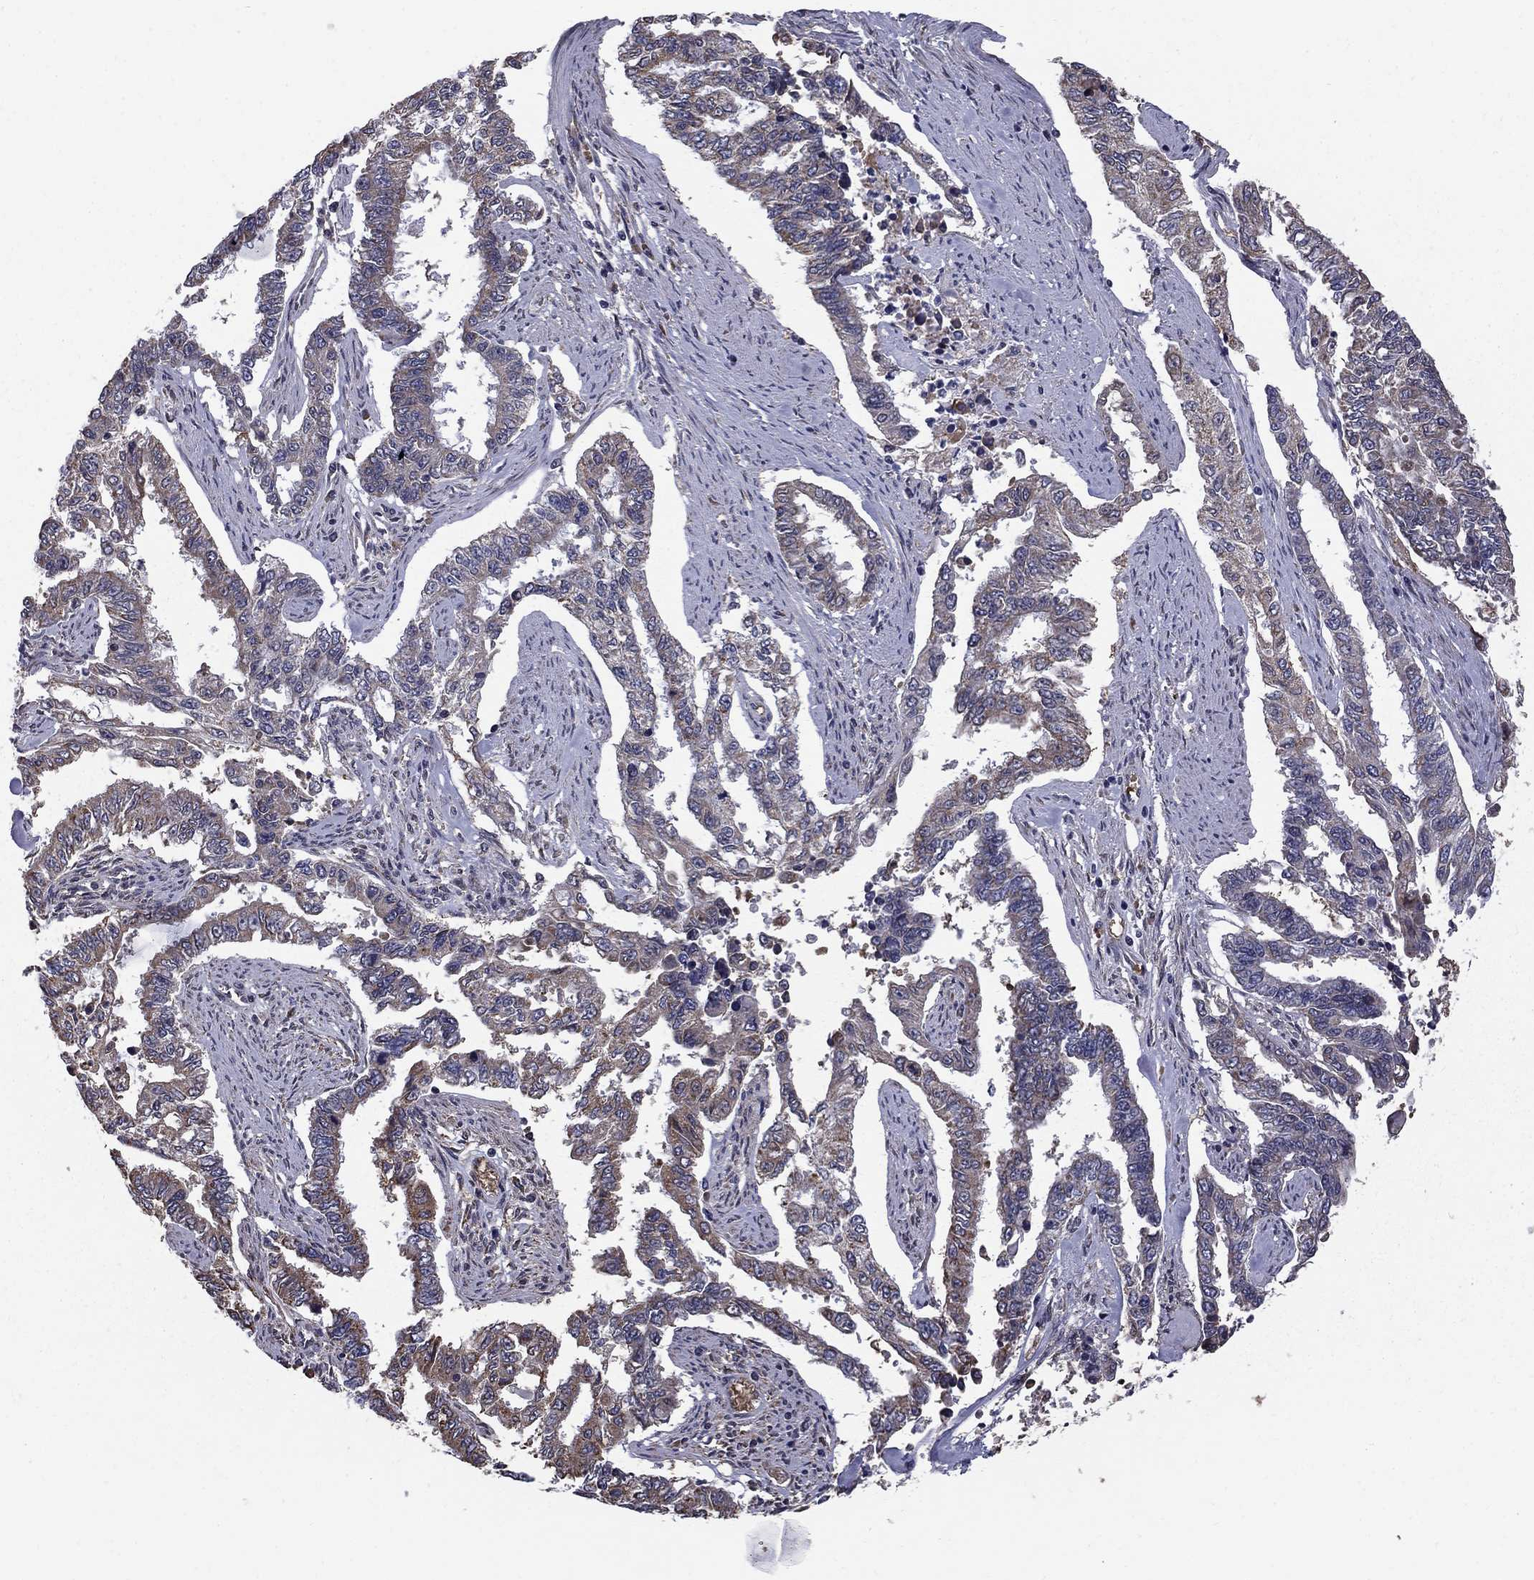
{"staining": {"intensity": "weak", "quantity": "<25%", "location": "cytoplasmic/membranous"}, "tissue": "endometrial cancer", "cell_type": "Tumor cells", "image_type": "cancer", "snomed": [{"axis": "morphology", "description": "Adenocarcinoma, NOS"}, {"axis": "topography", "description": "Uterus"}], "caption": "The IHC image has no significant expression in tumor cells of endometrial adenocarcinoma tissue.", "gene": "HSPB2", "patient": {"sex": "female", "age": 59}}